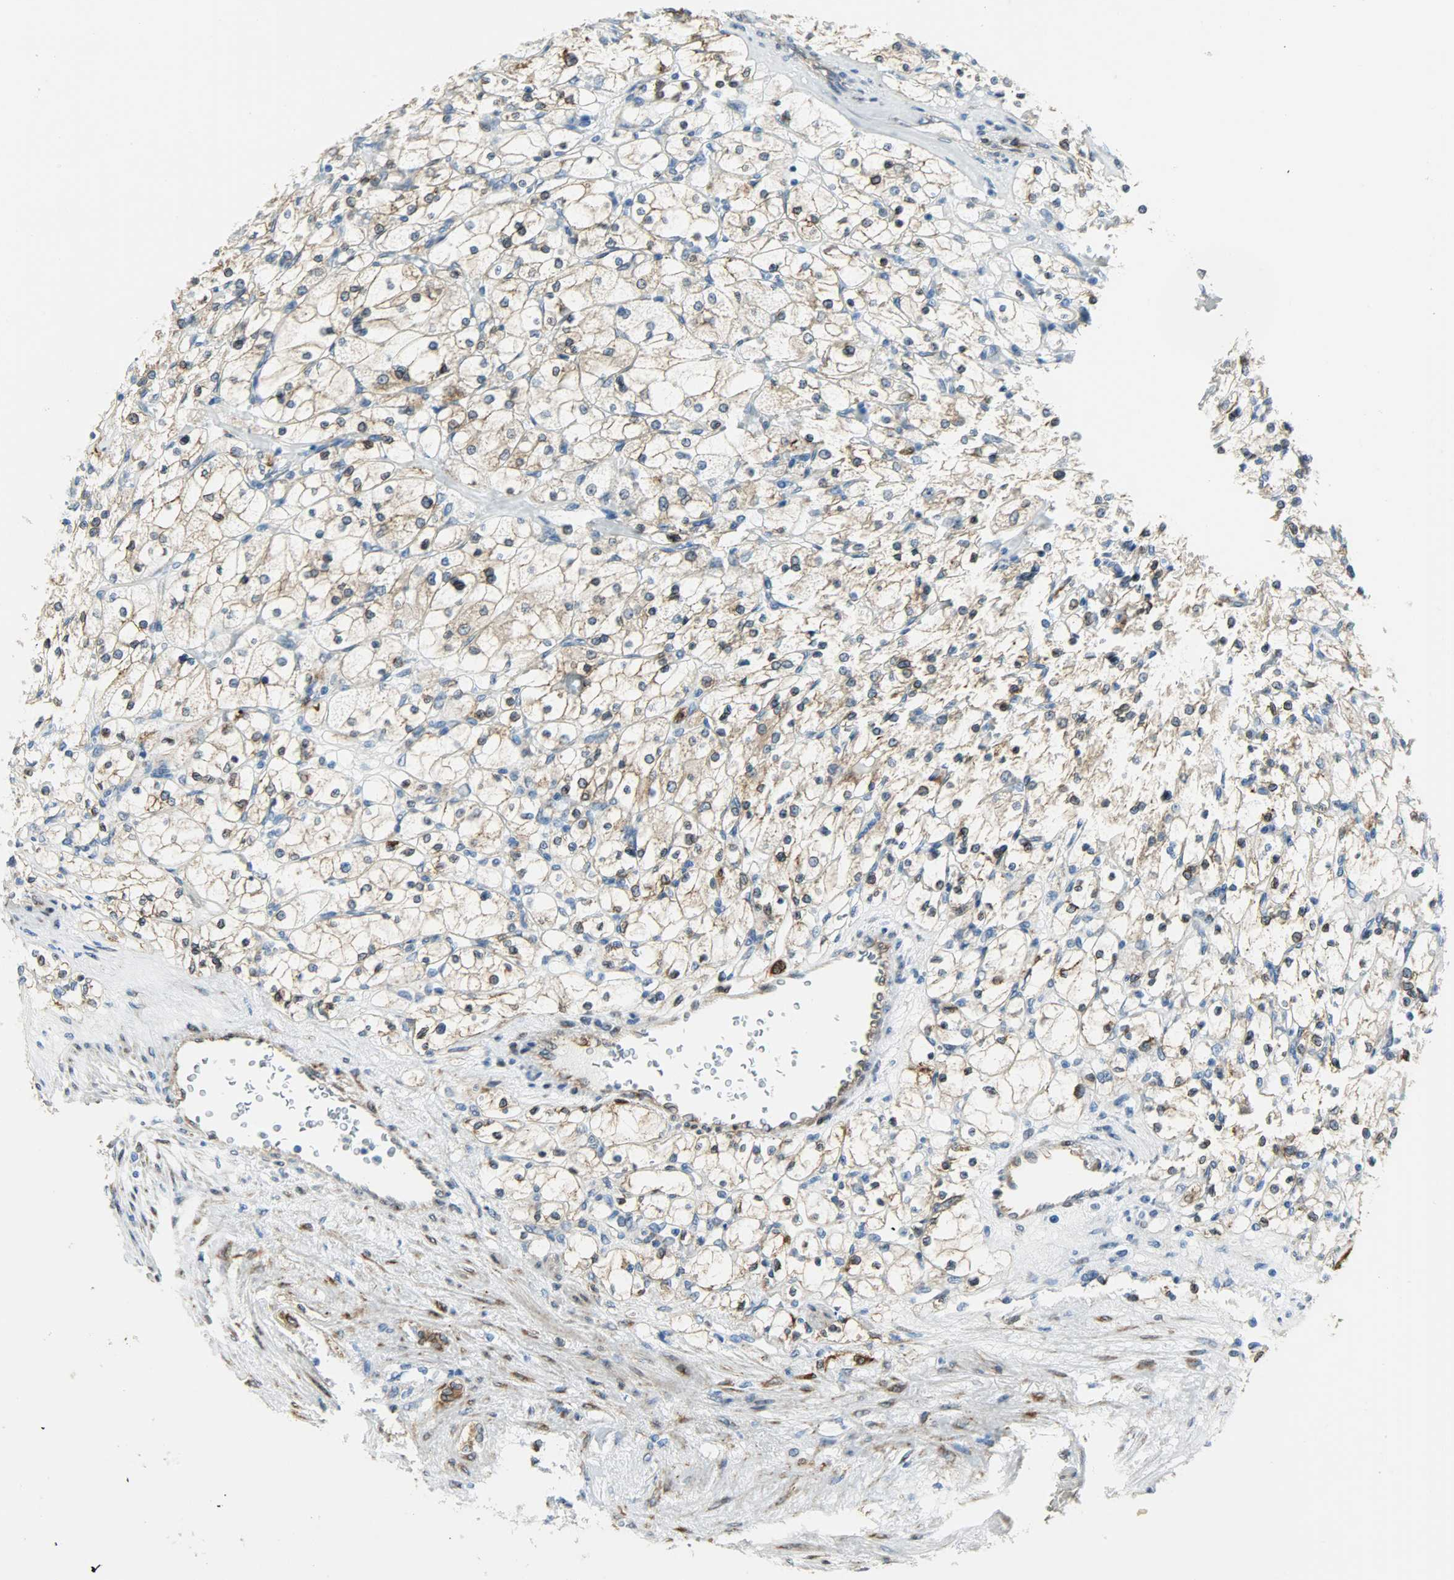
{"staining": {"intensity": "moderate", "quantity": ">75%", "location": "cytoplasmic/membranous"}, "tissue": "renal cancer", "cell_type": "Tumor cells", "image_type": "cancer", "snomed": [{"axis": "morphology", "description": "Adenocarcinoma, NOS"}, {"axis": "topography", "description": "Kidney"}], "caption": "A medium amount of moderate cytoplasmic/membranous expression is present in approximately >75% of tumor cells in adenocarcinoma (renal) tissue. The staining is performed using DAB brown chromogen to label protein expression. The nuclei are counter-stained blue using hematoxylin.", "gene": "PKD2", "patient": {"sex": "female", "age": 83}}